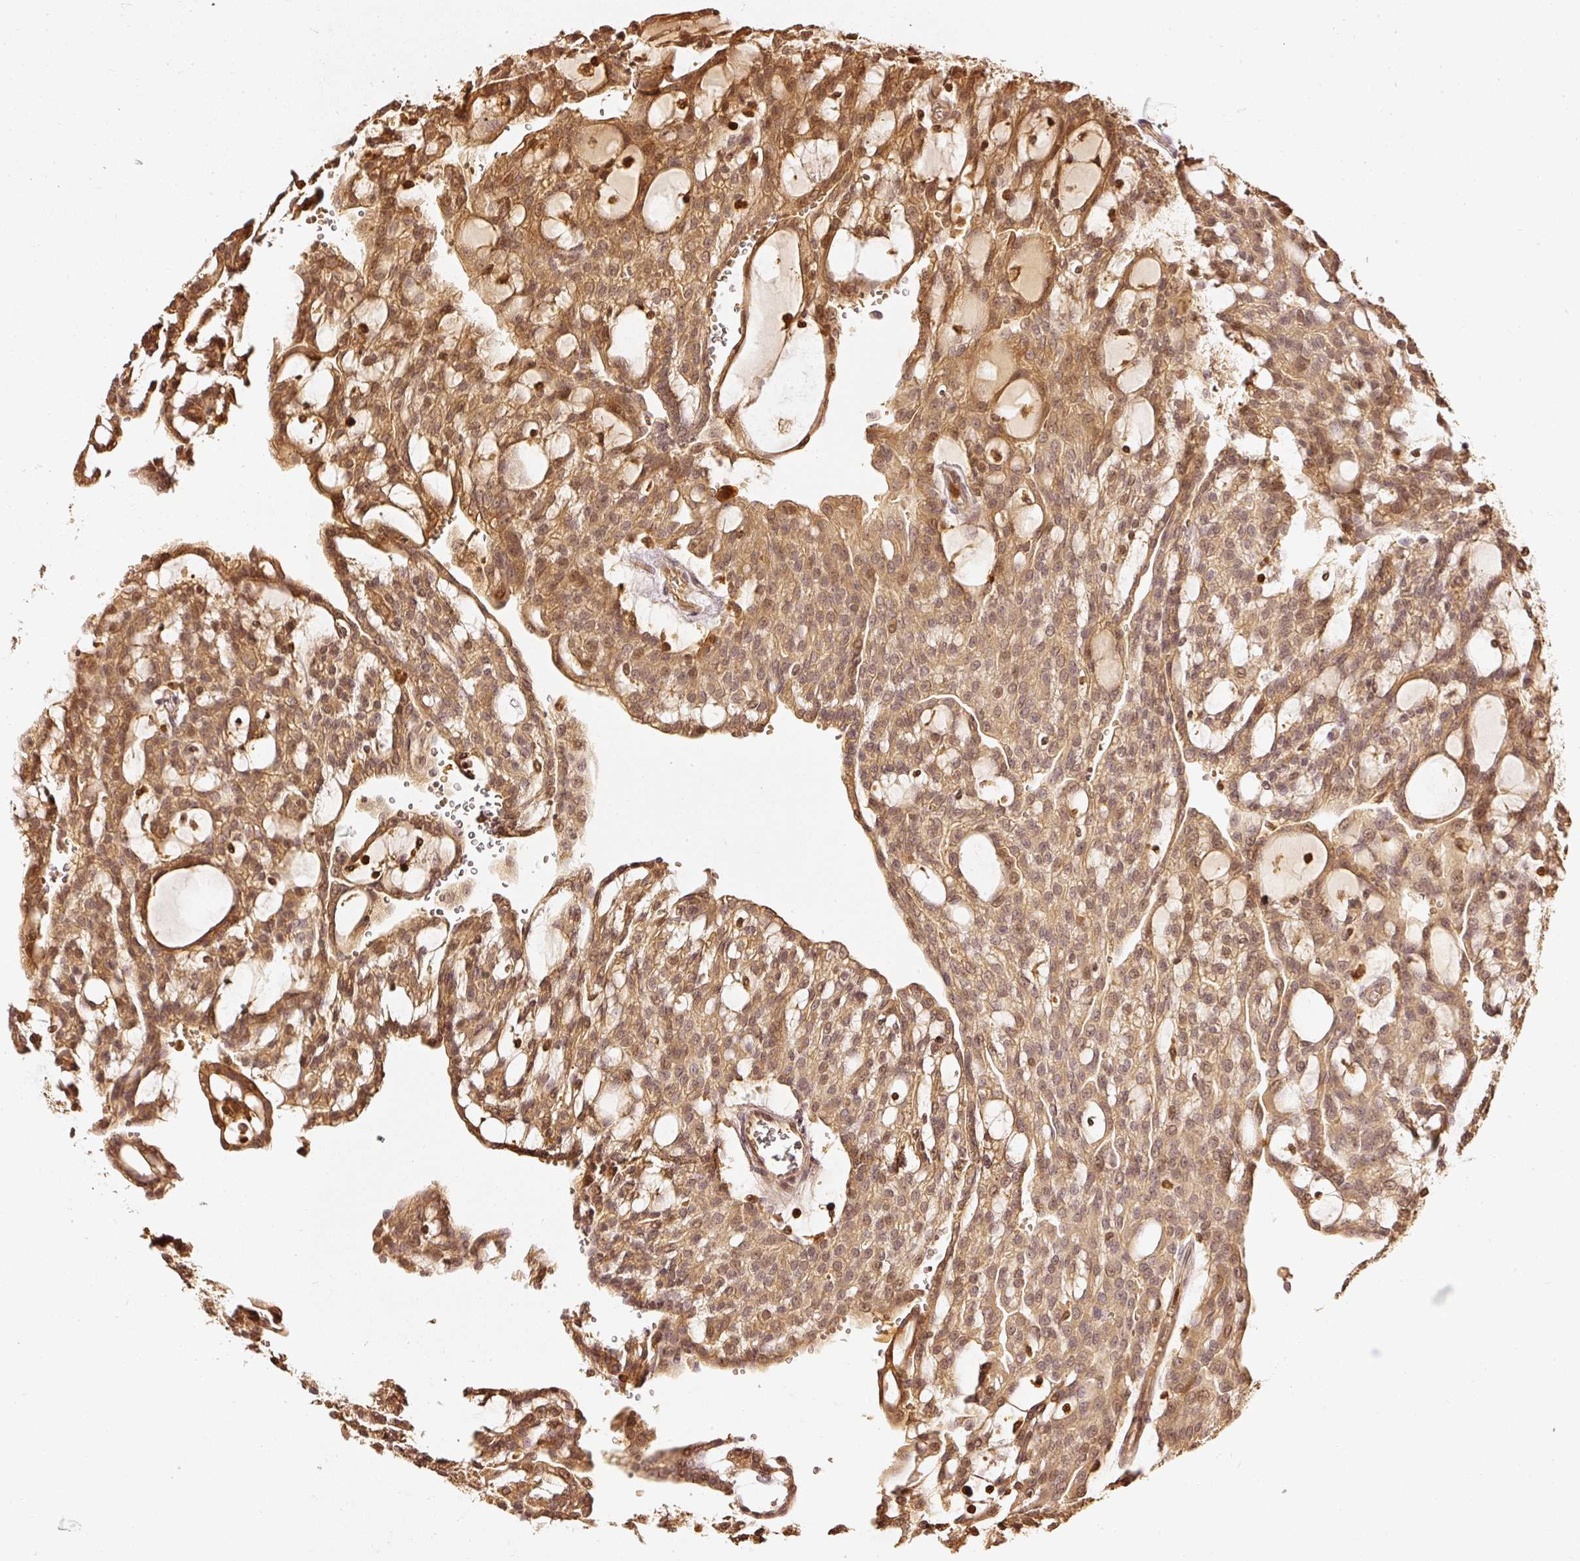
{"staining": {"intensity": "moderate", "quantity": ">75%", "location": "cytoplasmic/membranous,nuclear"}, "tissue": "renal cancer", "cell_type": "Tumor cells", "image_type": "cancer", "snomed": [{"axis": "morphology", "description": "Adenocarcinoma, NOS"}, {"axis": "topography", "description": "Kidney"}], "caption": "Immunohistochemistry staining of renal cancer, which exhibits medium levels of moderate cytoplasmic/membranous and nuclear expression in about >75% of tumor cells indicating moderate cytoplasmic/membranous and nuclear protein positivity. The staining was performed using DAB (3,3'-diaminobenzidine) (brown) for protein detection and nuclei were counterstained in hematoxylin (blue).", "gene": "PFN1", "patient": {"sex": "male", "age": 63}}